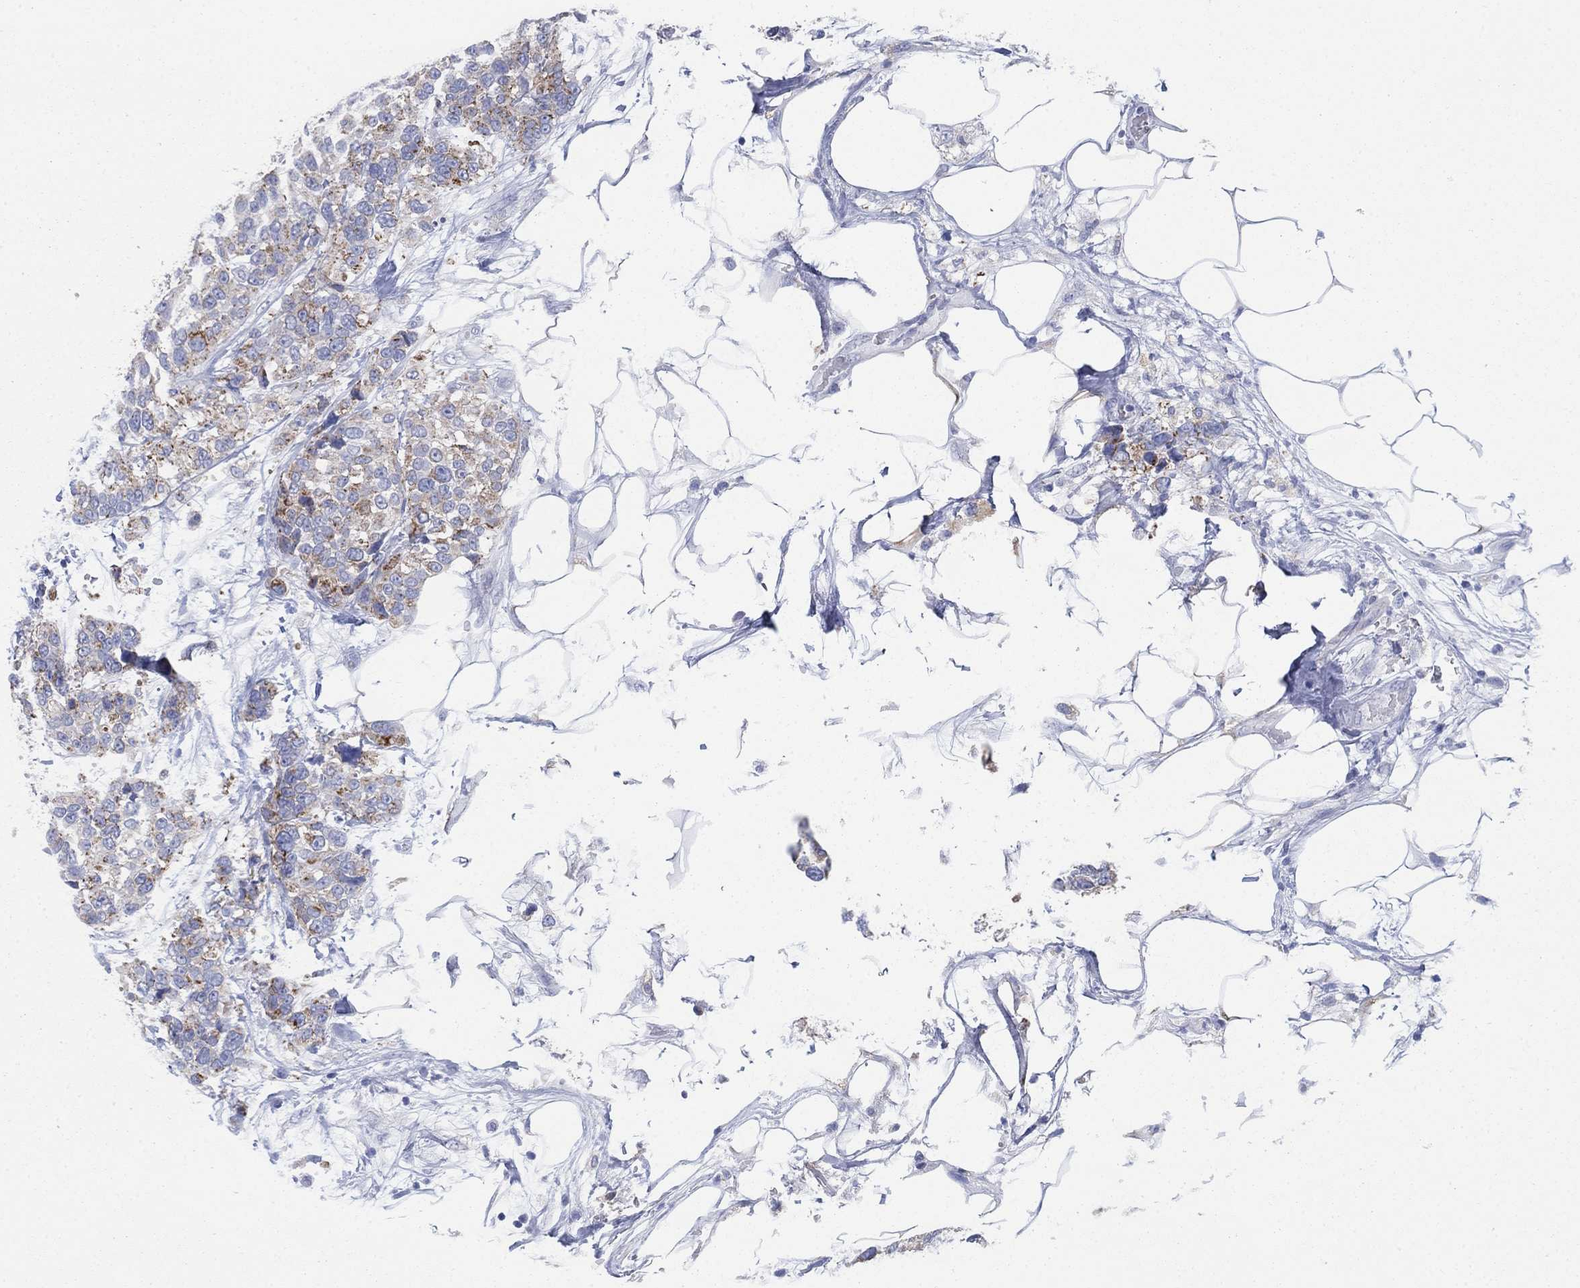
{"staining": {"intensity": "strong", "quantity": "25%-75%", "location": "cytoplasmic/membranous"}, "tissue": "urothelial cancer", "cell_type": "Tumor cells", "image_type": "cancer", "snomed": [{"axis": "morphology", "description": "Urothelial carcinoma, High grade"}, {"axis": "topography", "description": "Urinary bladder"}], "caption": "Protein expression analysis of high-grade urothelial carcinoma shows strong cytoplasmic/membranous staining in approximately 25%-75% of tumor cells. (IHC, brightfield microscopy, high magnification).", "gene": "SCCPDH", "patient": {"sex": "male", "age": 77}}